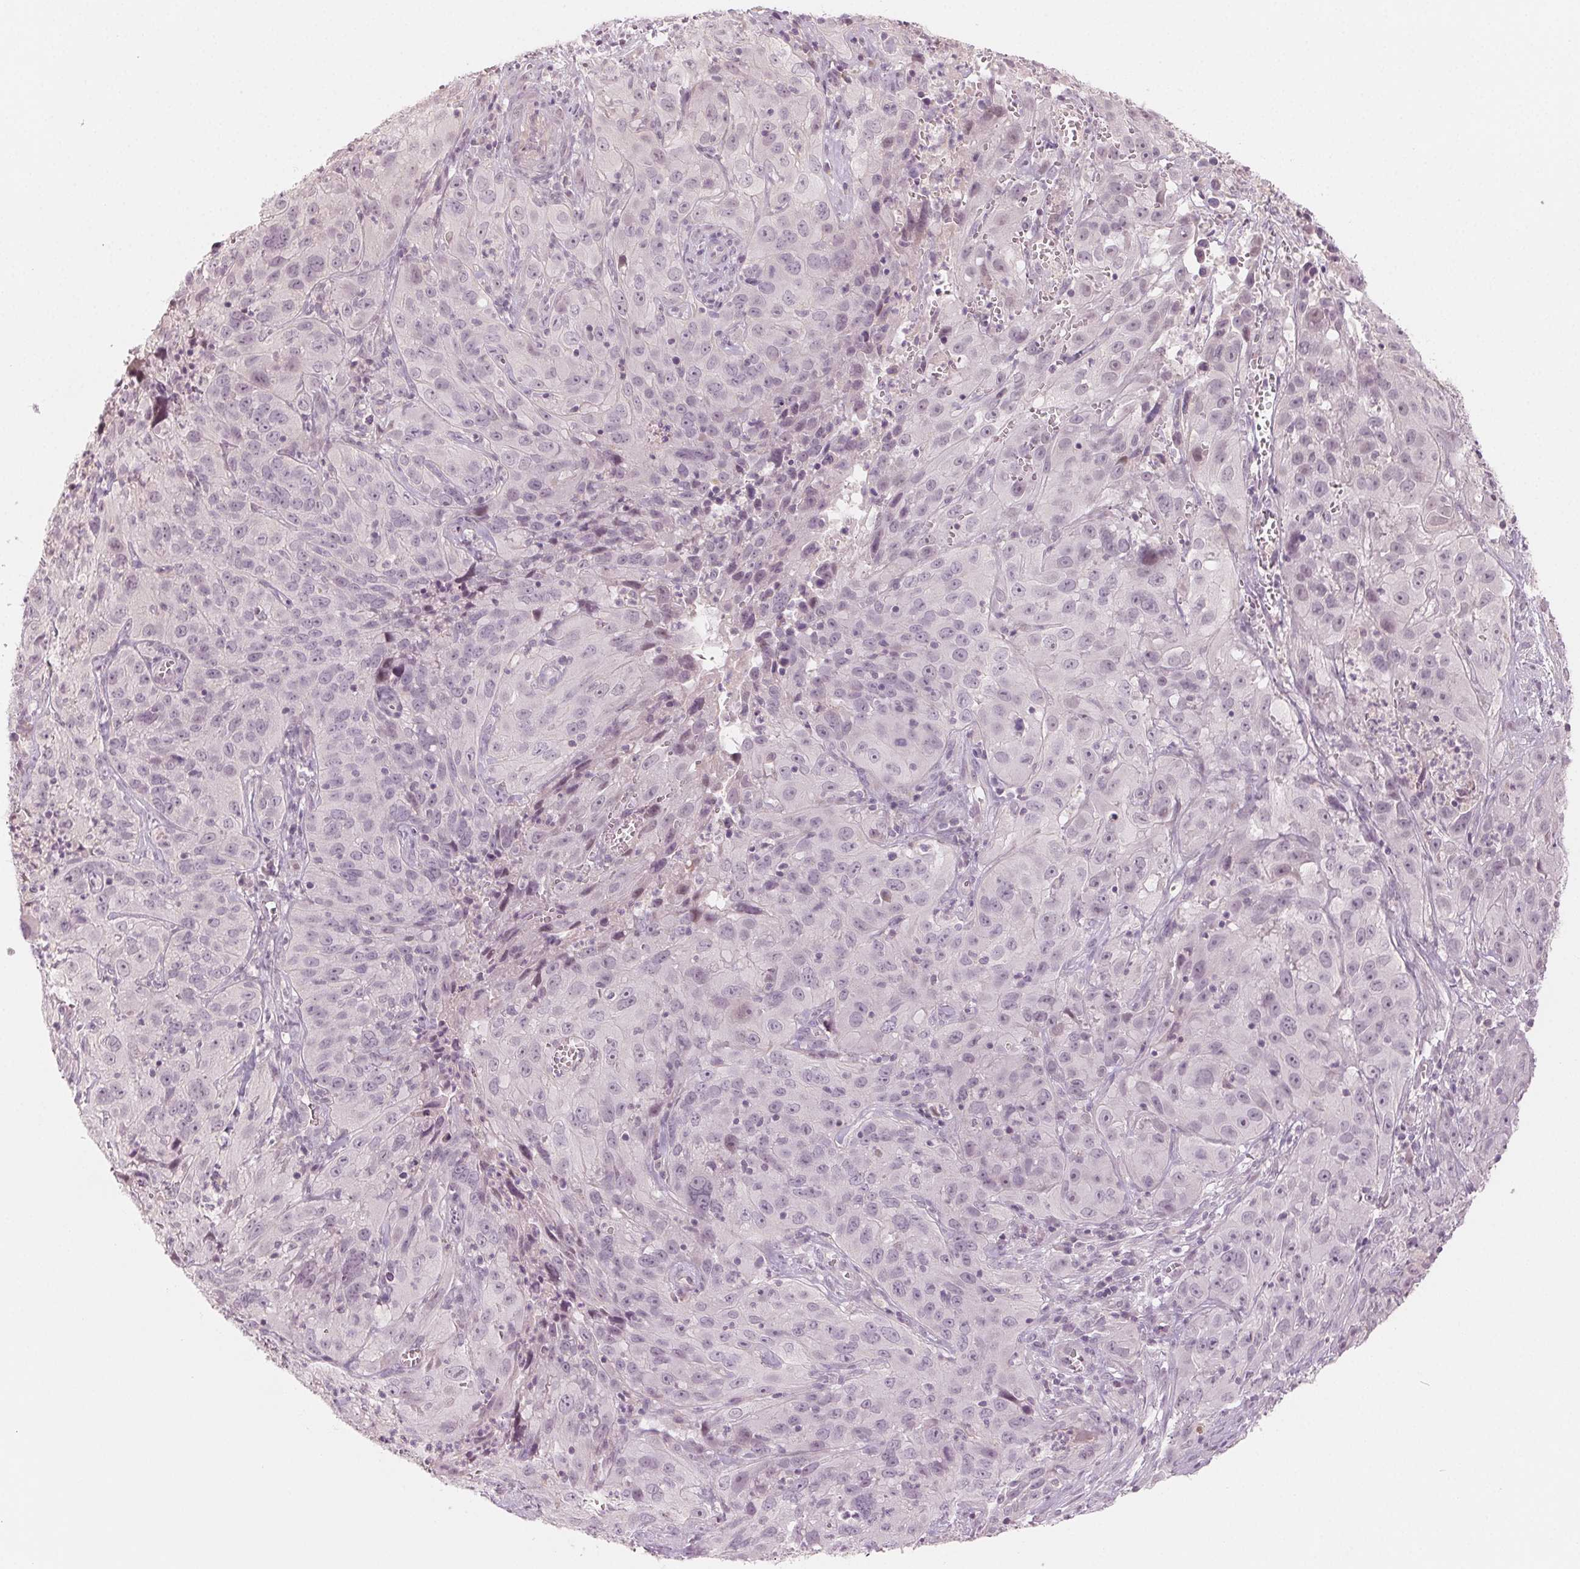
{"staining": {"intensity": "negative", "quantity": "none", "location": "none"}, "tissue": "cervical cancer", "cell_type": "Tumor cells", "image_type": "cancer", "snomed": [{"axis": "morphology", "description": "Squamous cell carcinoma, NOS"}, {"axis": "topography", "description": "Cervix"}], "caption": "Protein analysis of cervical squamous cell carcinoma exhibits no significant positivity in tumor cells.", "gene": "ZBBX", "patient": {"sex": "female", "age": 32}}